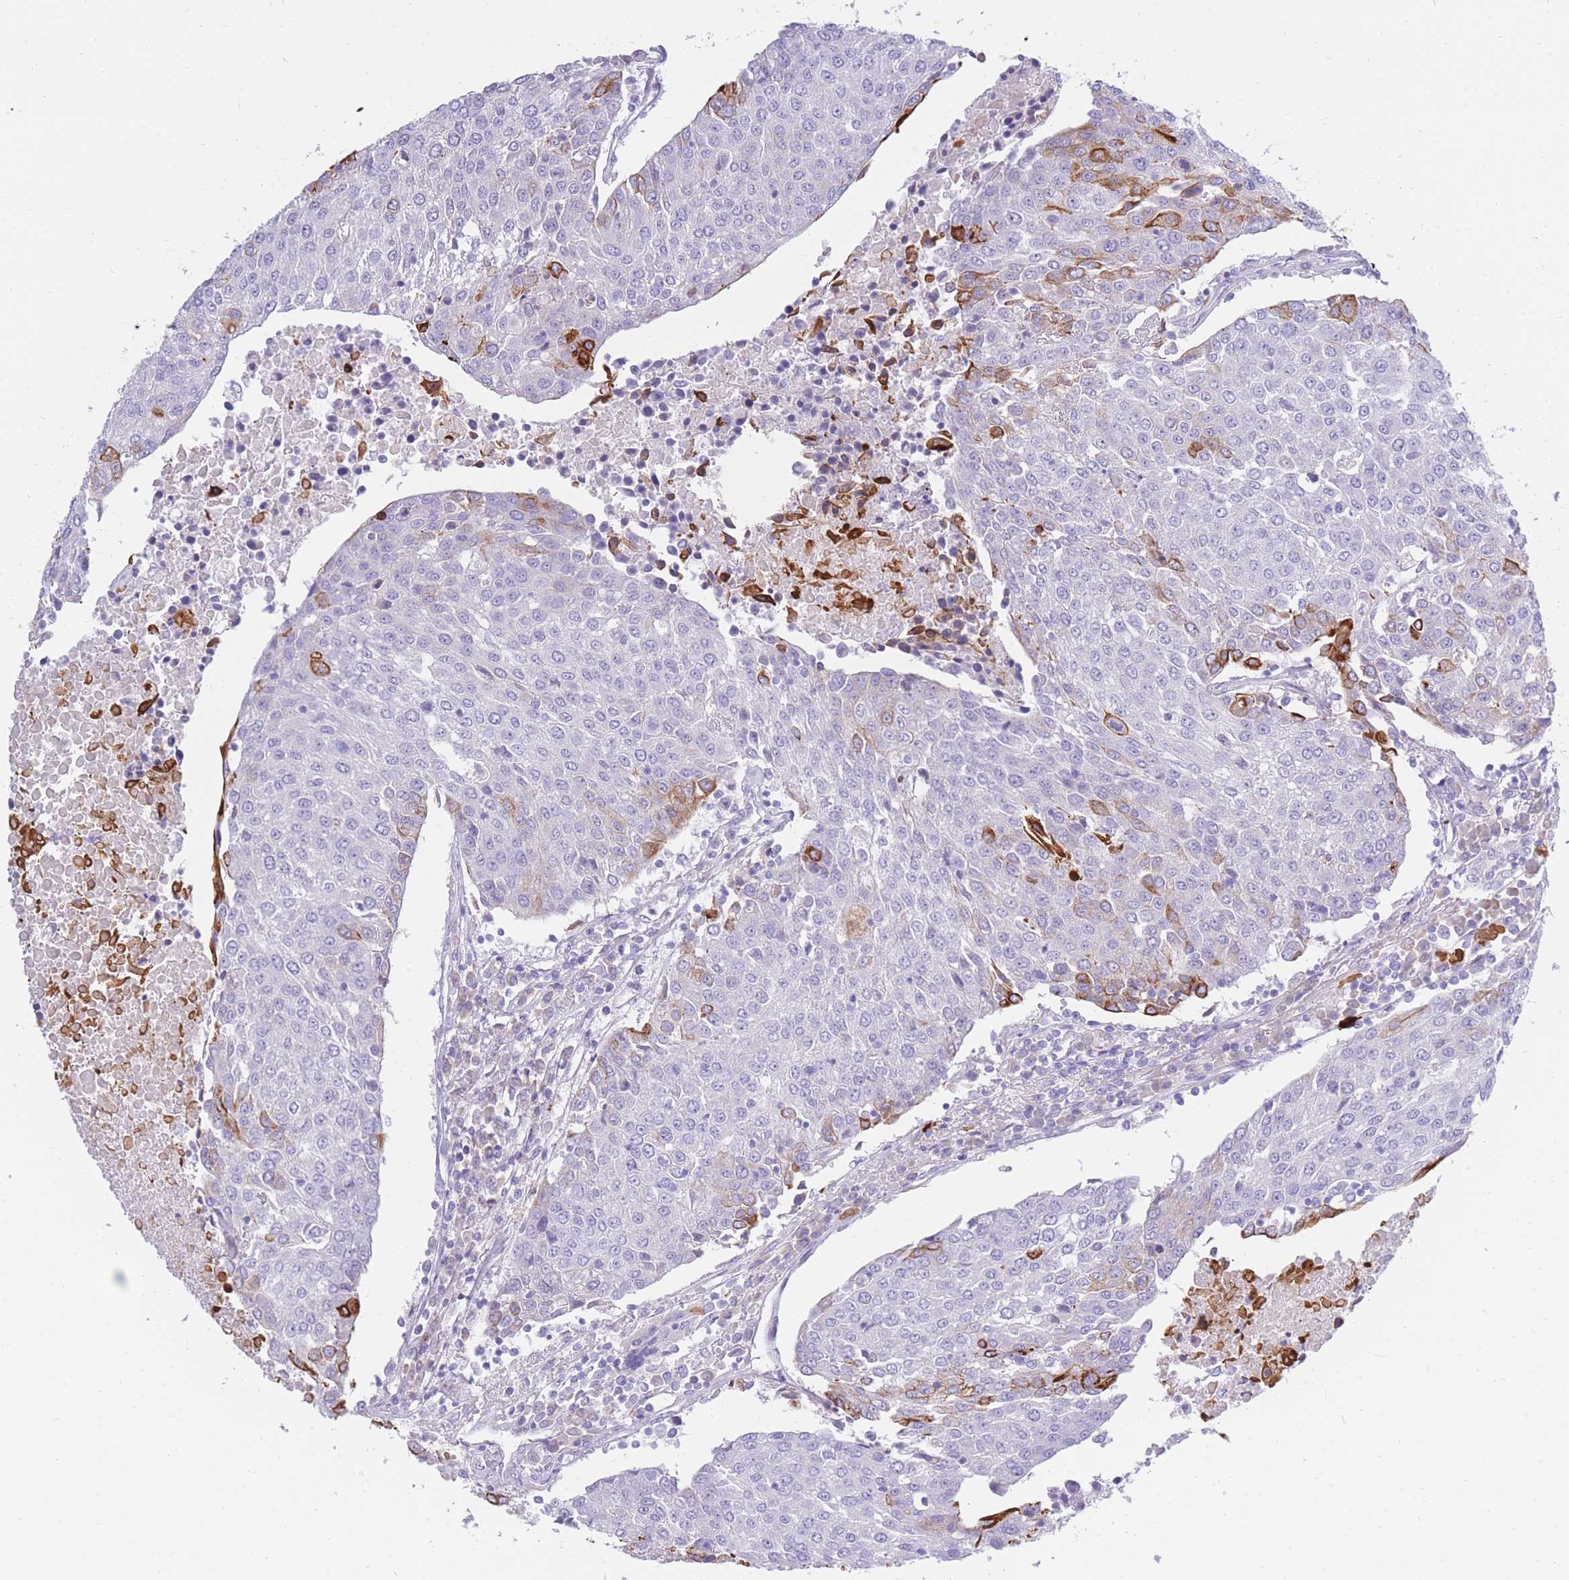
{"staining": {"intensity": "strong", "quantity": "<25%", "location": "cytoplasmic/membranous"}, "tissue": "urothelial cancer", "cell_type": "Tumor cells", "image_type": "cancer", "snomed": [{"axis": "morphology", "description": "Urothelial carcinoma, High grade"}, {"axis": "topography", "description": "Urinary bladder"}], "caption": "Urothelial cancer was stained to show a protein in brown. There is medium levels of strong cytoplasmic/membranous staining in approximately <25% of tumor cells. (brown staining indicates protein expression, while blue staining denotes nuclei).", "gene": "TPSD1", "patient": {"sex": "female", "age": 85}}